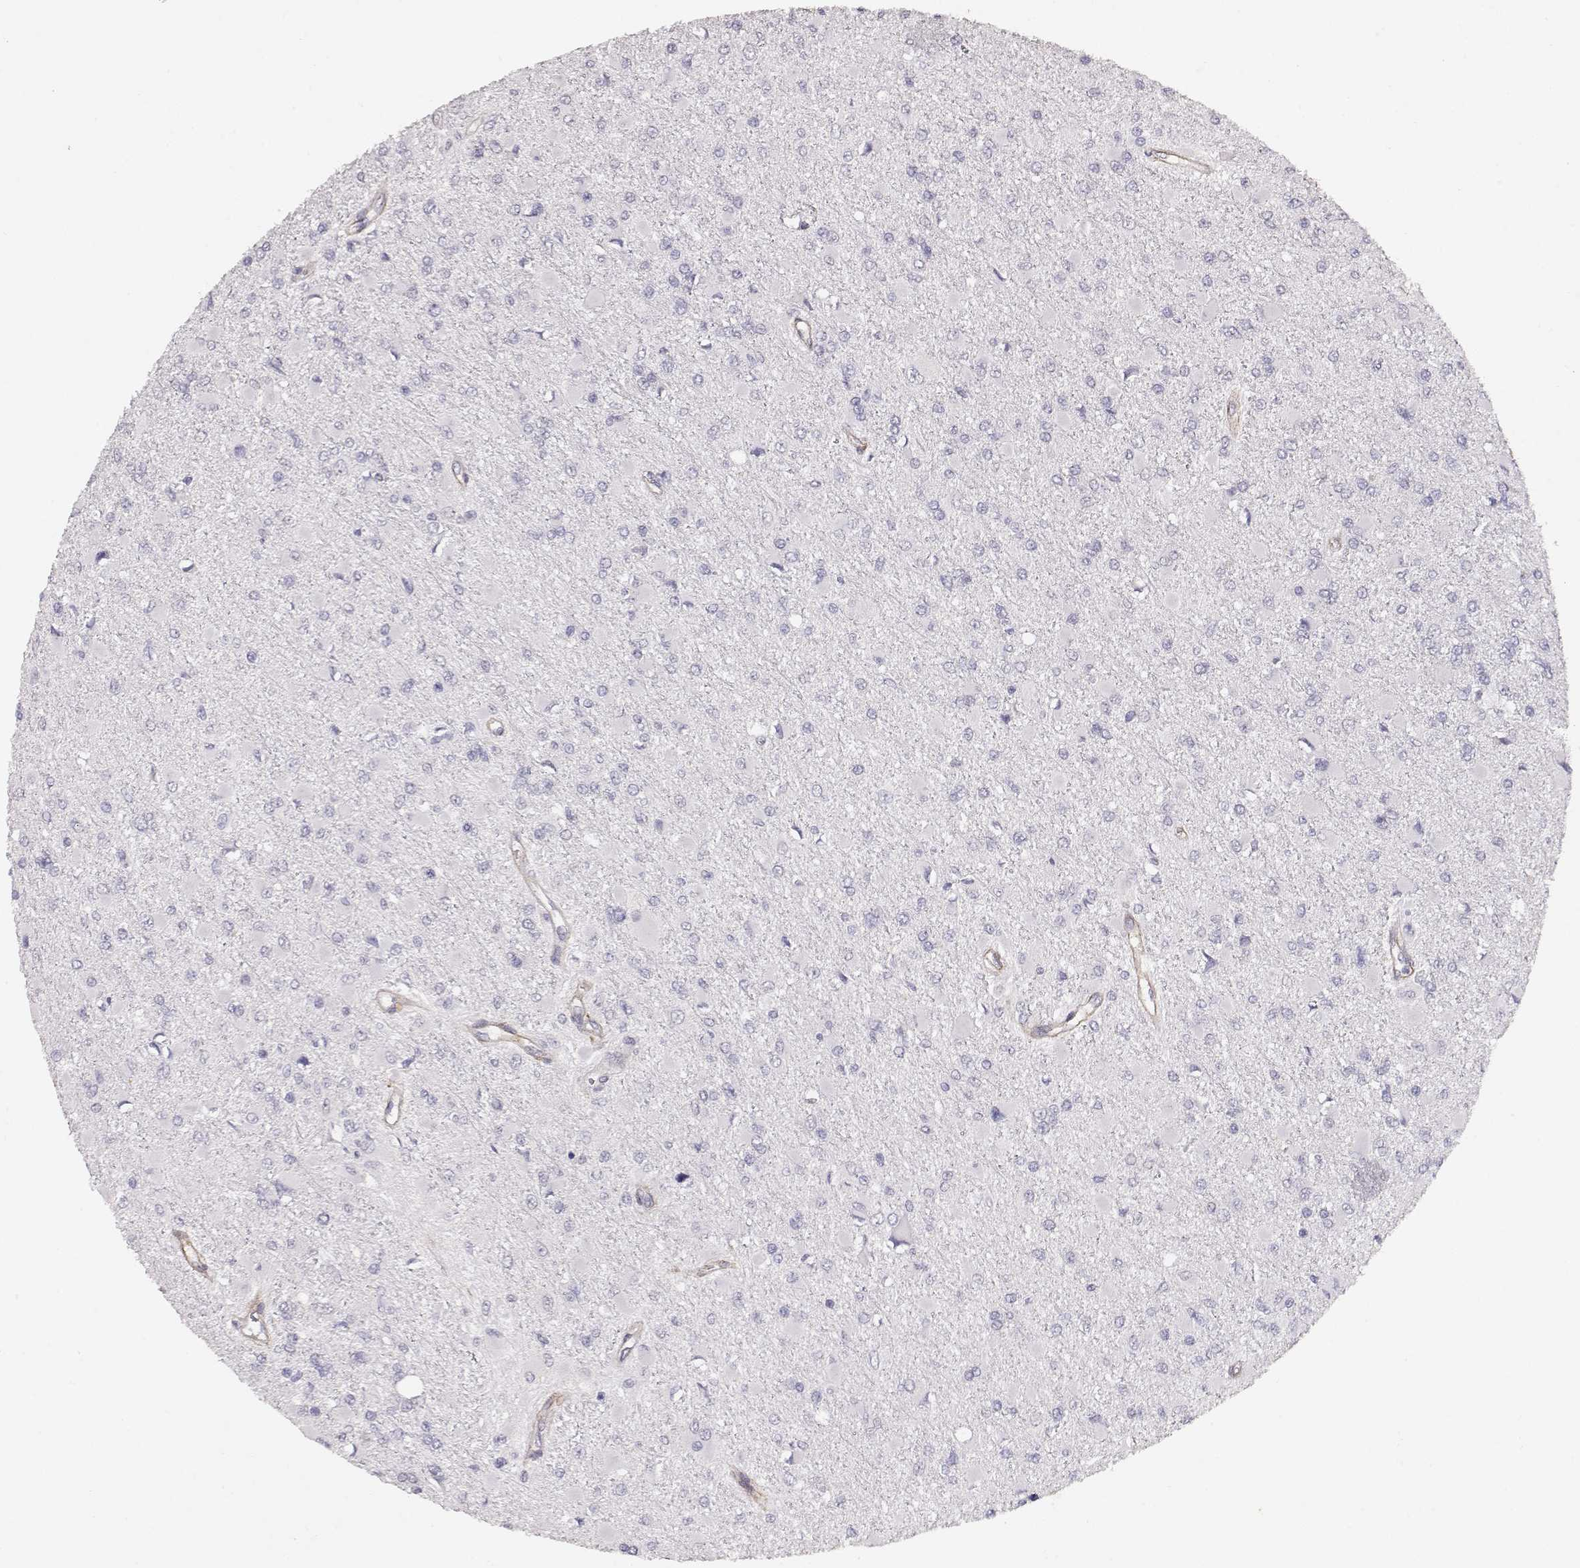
{"staining": {"intensity": "negative", "quantity": "none", "location": "none"}, "tissue": "glioma", "cell_type": "Tumor cells", "image_type": "cancer", "snomed": [{"axis": "morphology", "description": "Glioma, malignant, High grade"}, {"axis": "topography", "description": "Cerebral cortex"}], "caption": "The immunohistochemistry (IHC) micrograph has no significant positivity in tumor cells of glioma tissue.", "gene": "LAMA5", "patient": {"sex": "female", "age": 36}}